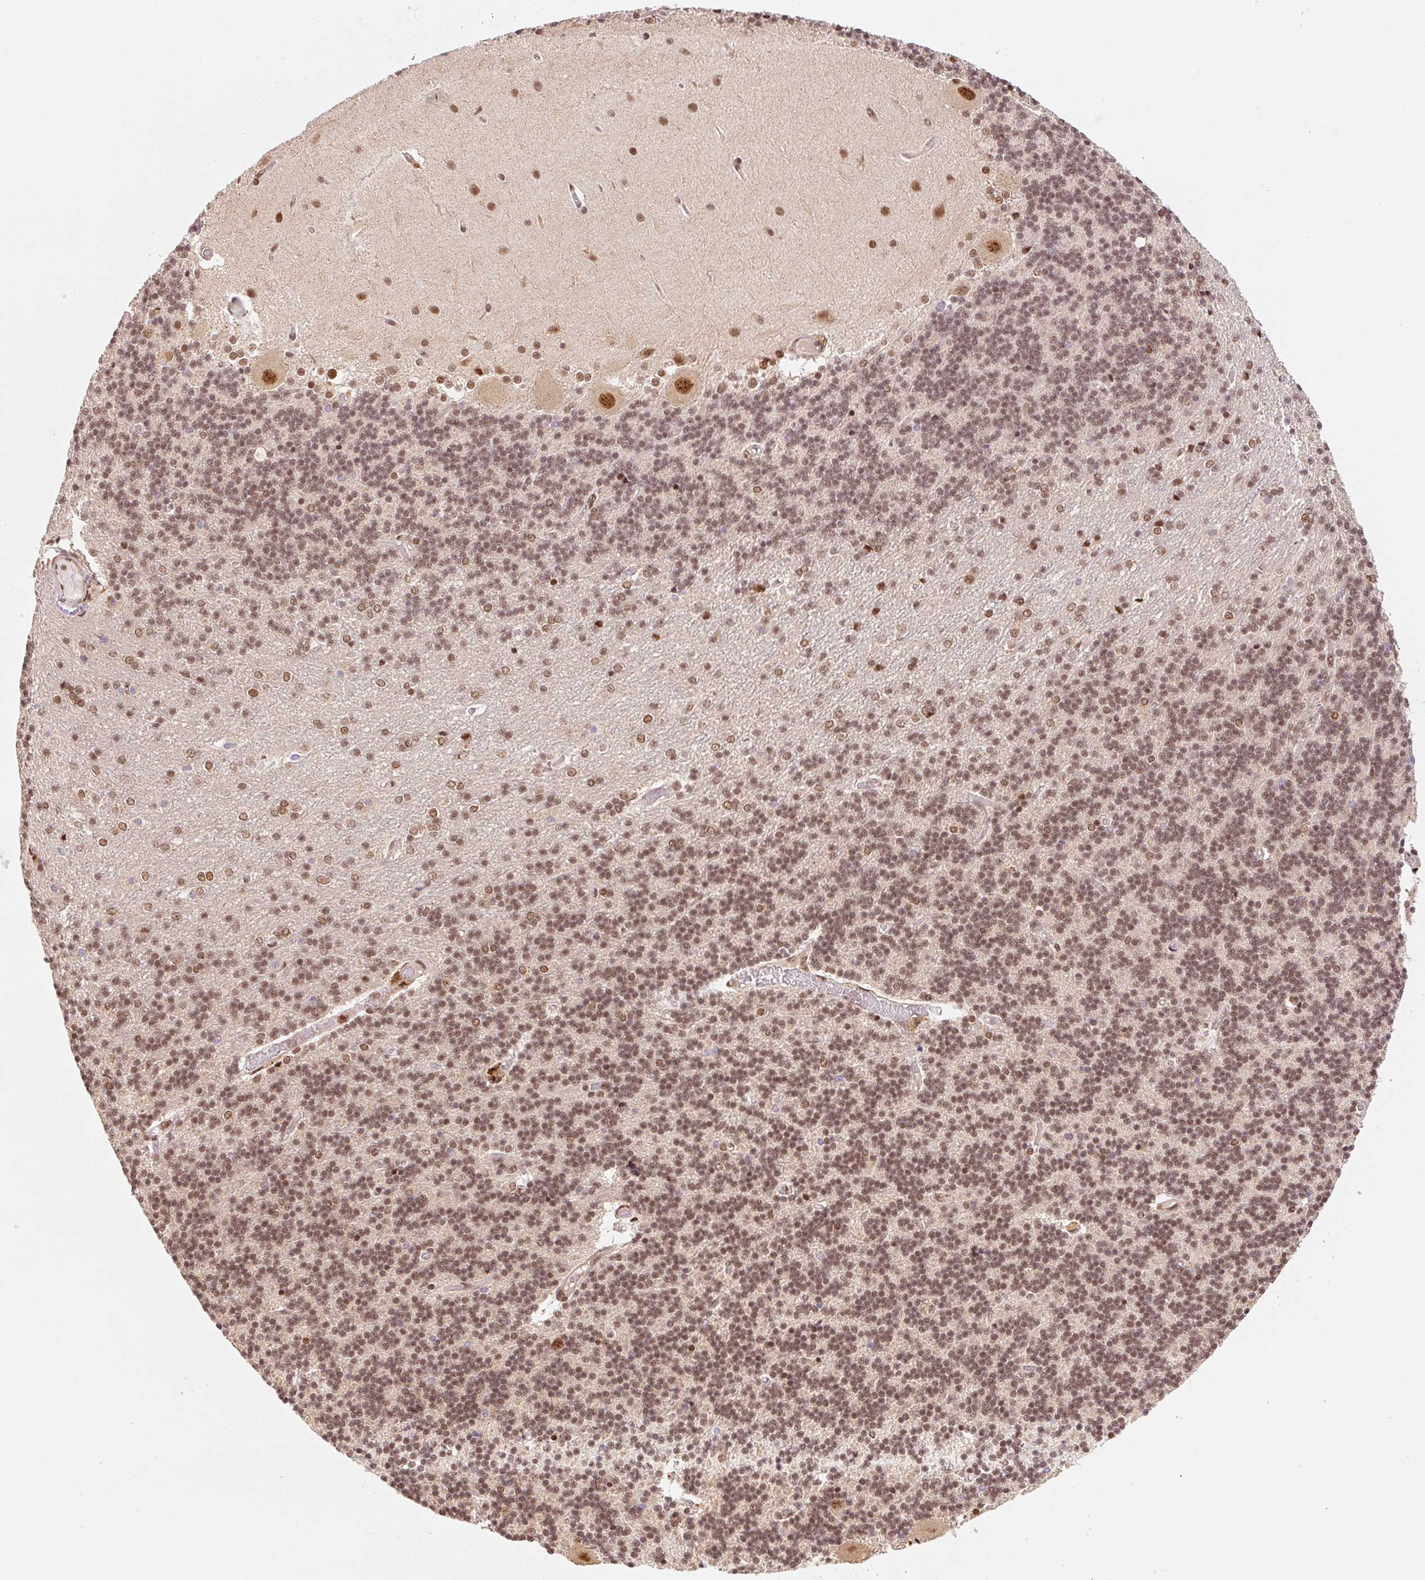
{"staining": {"intensity": "strong", "quantity": "25%-75%", "location": "nuclear"}, "tissue": "cerebellum", "cell_type": "Cells in granular layer", "image_type": "normal", "snomed": [{"axis": "morphology", "description": "Normal tissue, NOS"}, {"axis": "topography", "description": "Cerebellum"}], "caption": "Immunohistochemical staining of unremarkable human cerebellum exhibits high levels of strong nuclear staining in approximately 25%-75% of cells in granular layer. (DAB IHC with brightfield microscopy, high magnification).", "gene": "INTS8", "patient": {"sex": "female", "age": 54}}